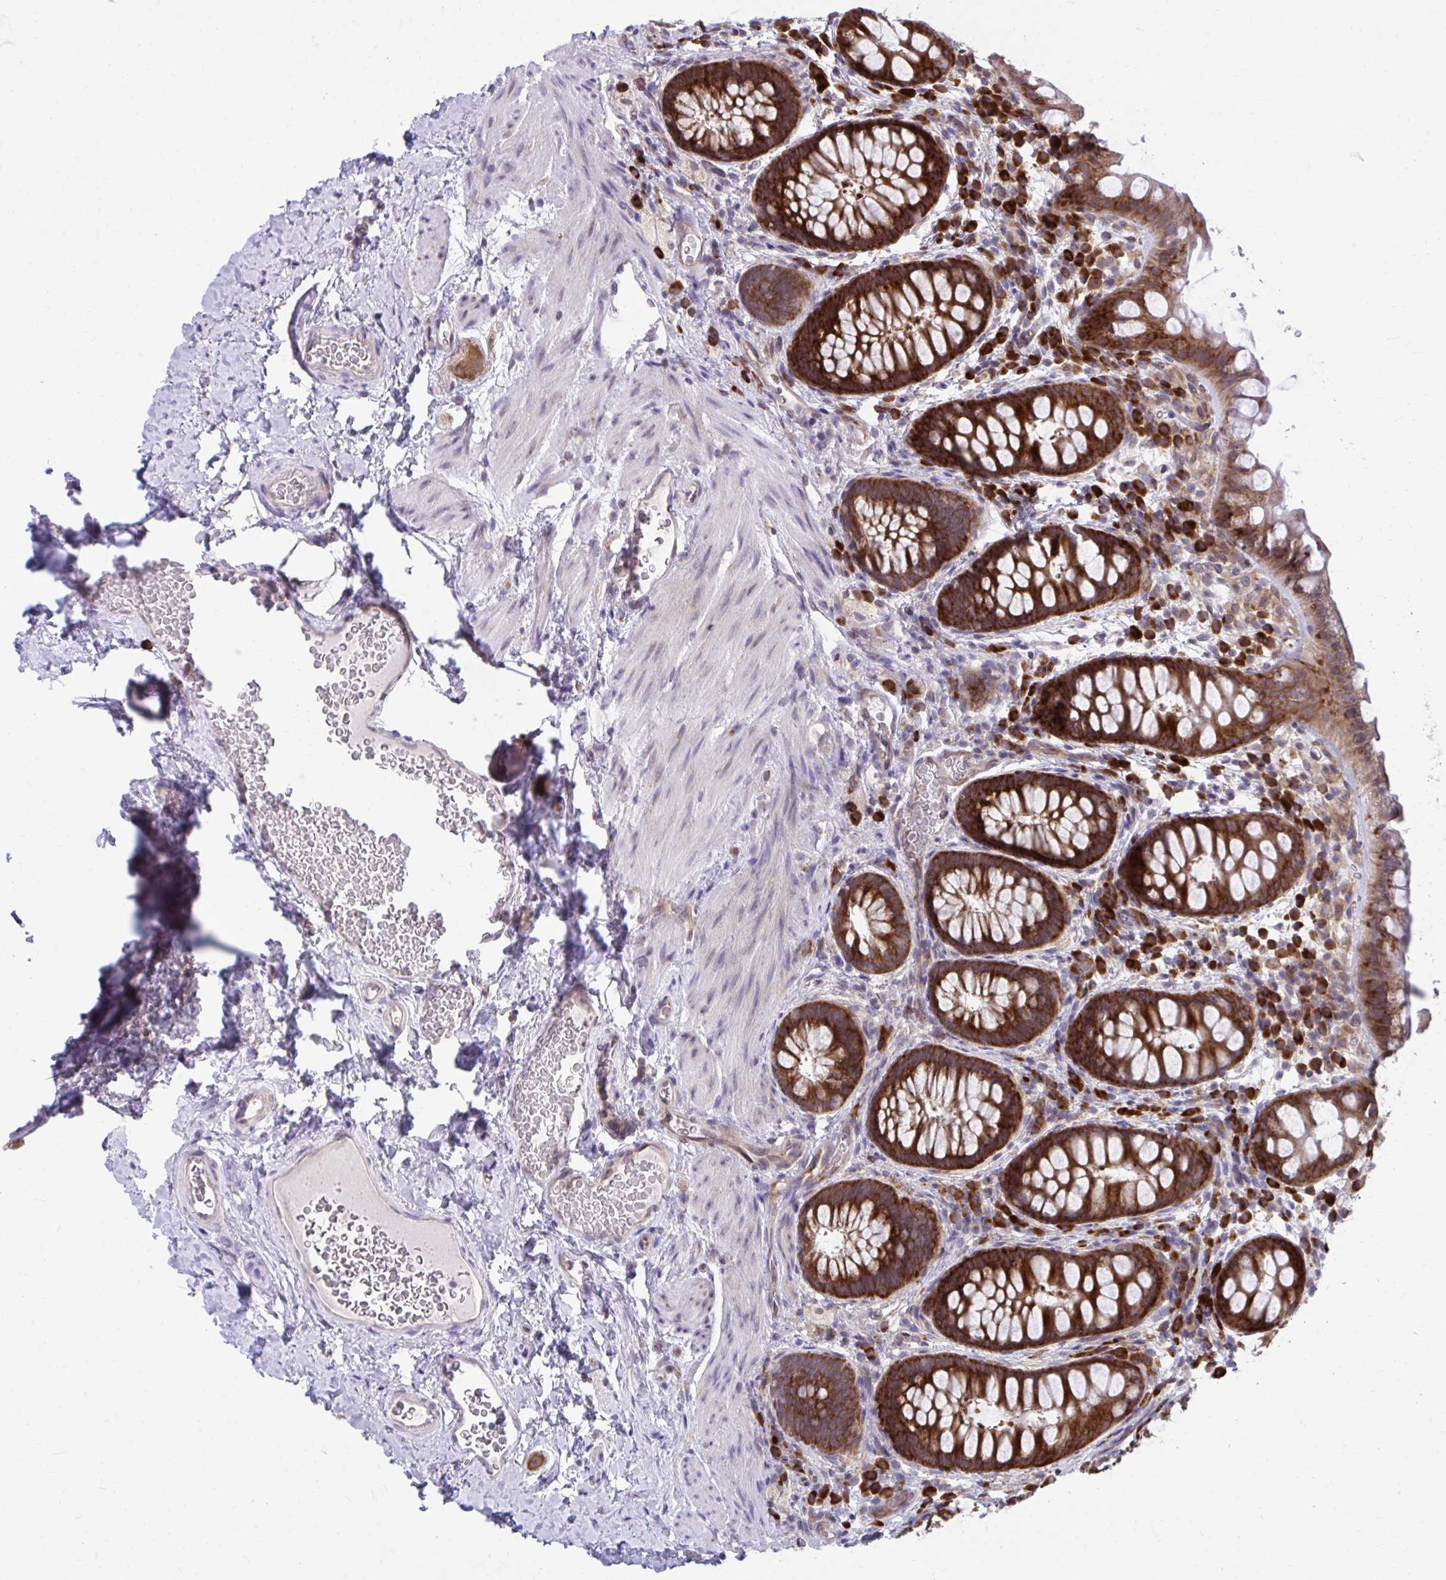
{"staining": {"intensity": "strong", "quantity": ">75%", "location": "cytoplasmic/membranous"}, "tissue": "rectum", "cell_type": "Glandular cells", "image_type": "normal", "snomed": [{"axis": "morphology", "description": "Normal tissue, NOS"}, {"axis": "topography", "description": "Rectum"}], "caption": "Rectum stained for a protein (brown) shows strong cytoplasmic/membranous positive positivity in about >75% of glandular cells.", "gene": "SELENON", "patient": {"sex": "female", "age": 69}}